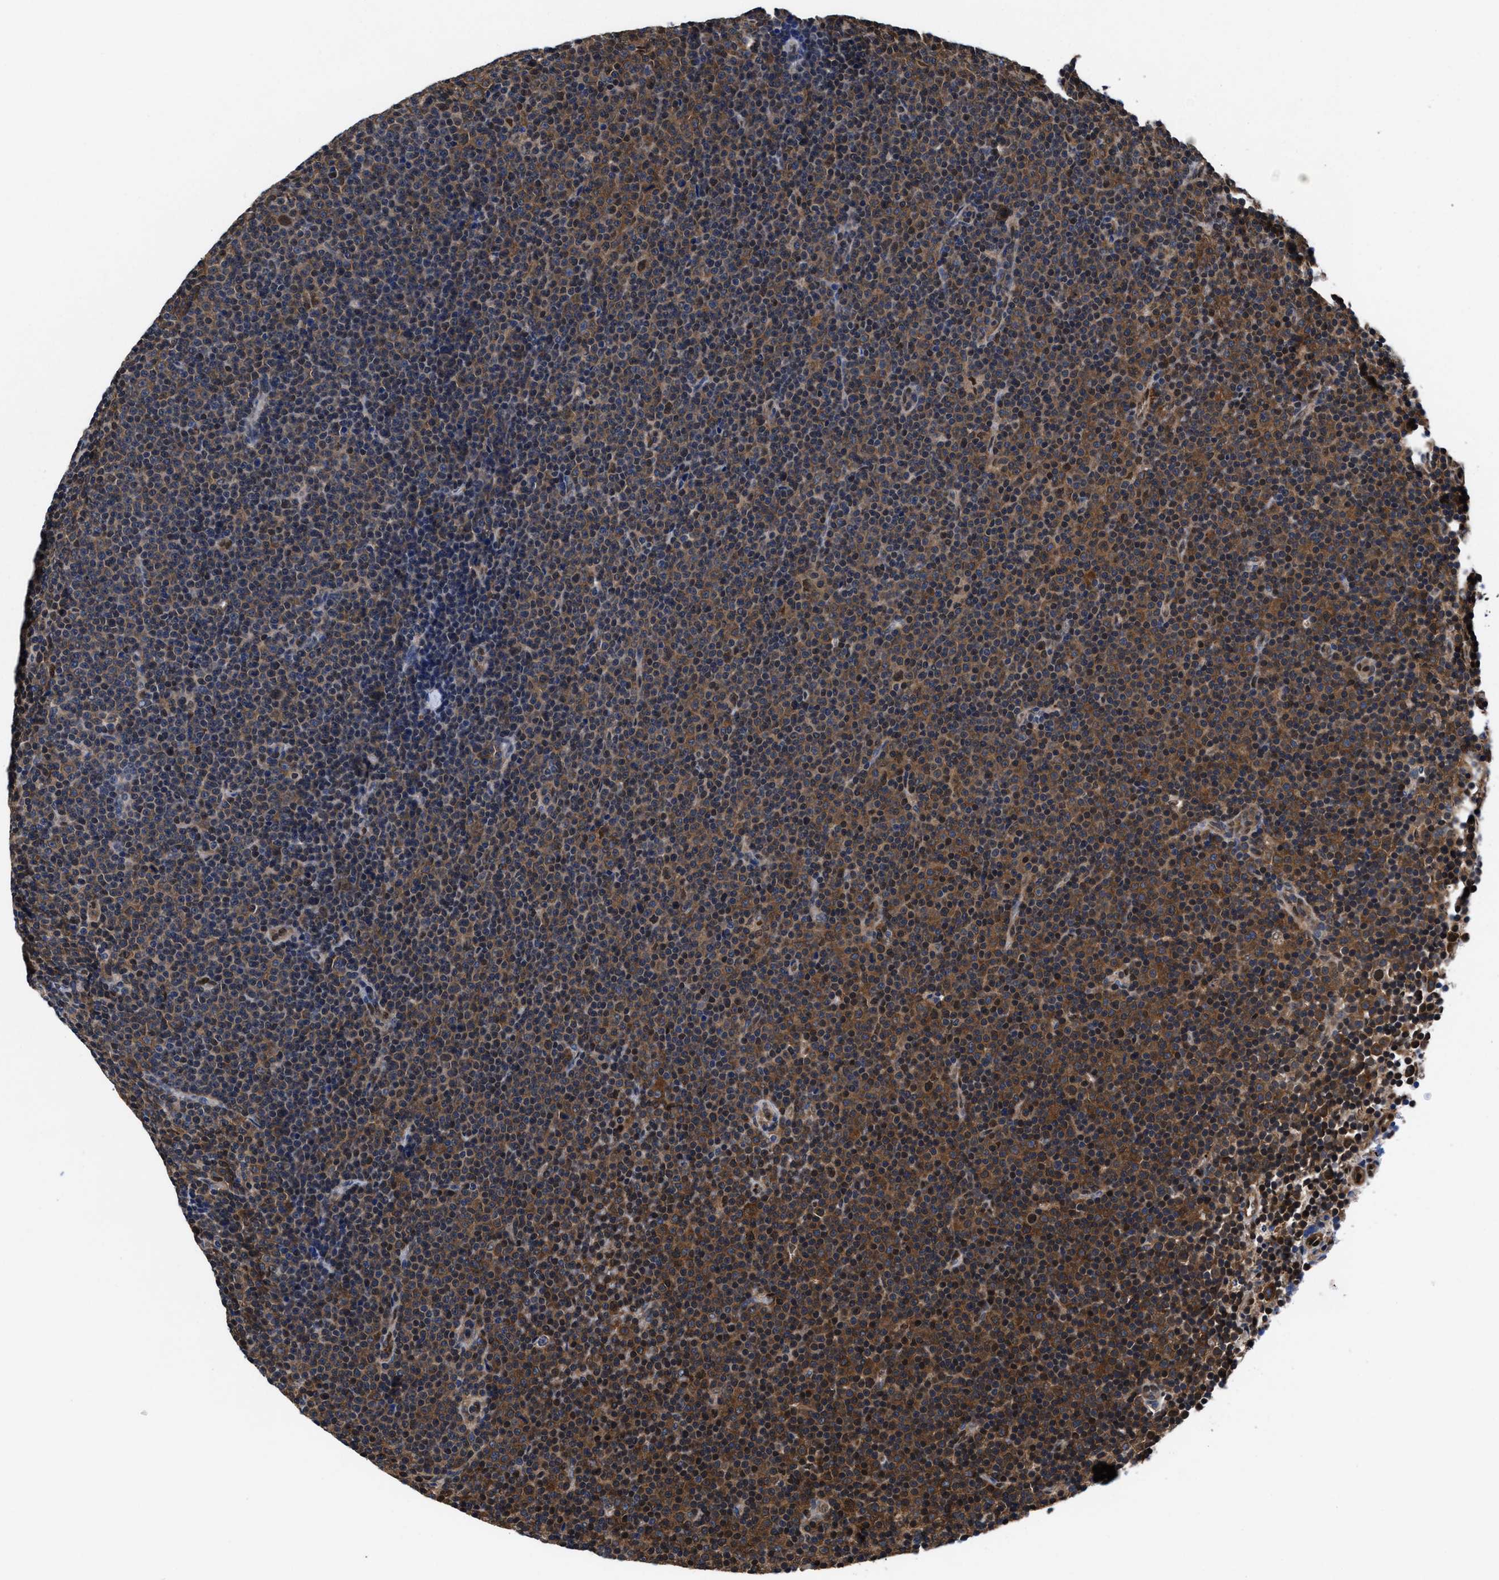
{"staining": {"intensity": "moderate", "quantity": ">75%", "location": "cytoplasmic/membranous"}, "tissue": "lymphoma", "cell_type": "Tumor cells", "image_type": "cancer", "snomed": [{"axis": "morphology", "description": "Malignant lymphoma, non-Hodgkin's type, Low grade"}, {"axis": "topography", "description": "Lymph node"}], "caption": "DAB (3,3'-diaminobenzidine) immunohistochemical staining of human low-grade malignant lymphoma, non-Hodgkin's type reveals moderate cytoplasmic/membranous protein staining in about >75% of tumor cells.", "gene": "ACLY", "patient": {"sex": "female", "age": 67}}